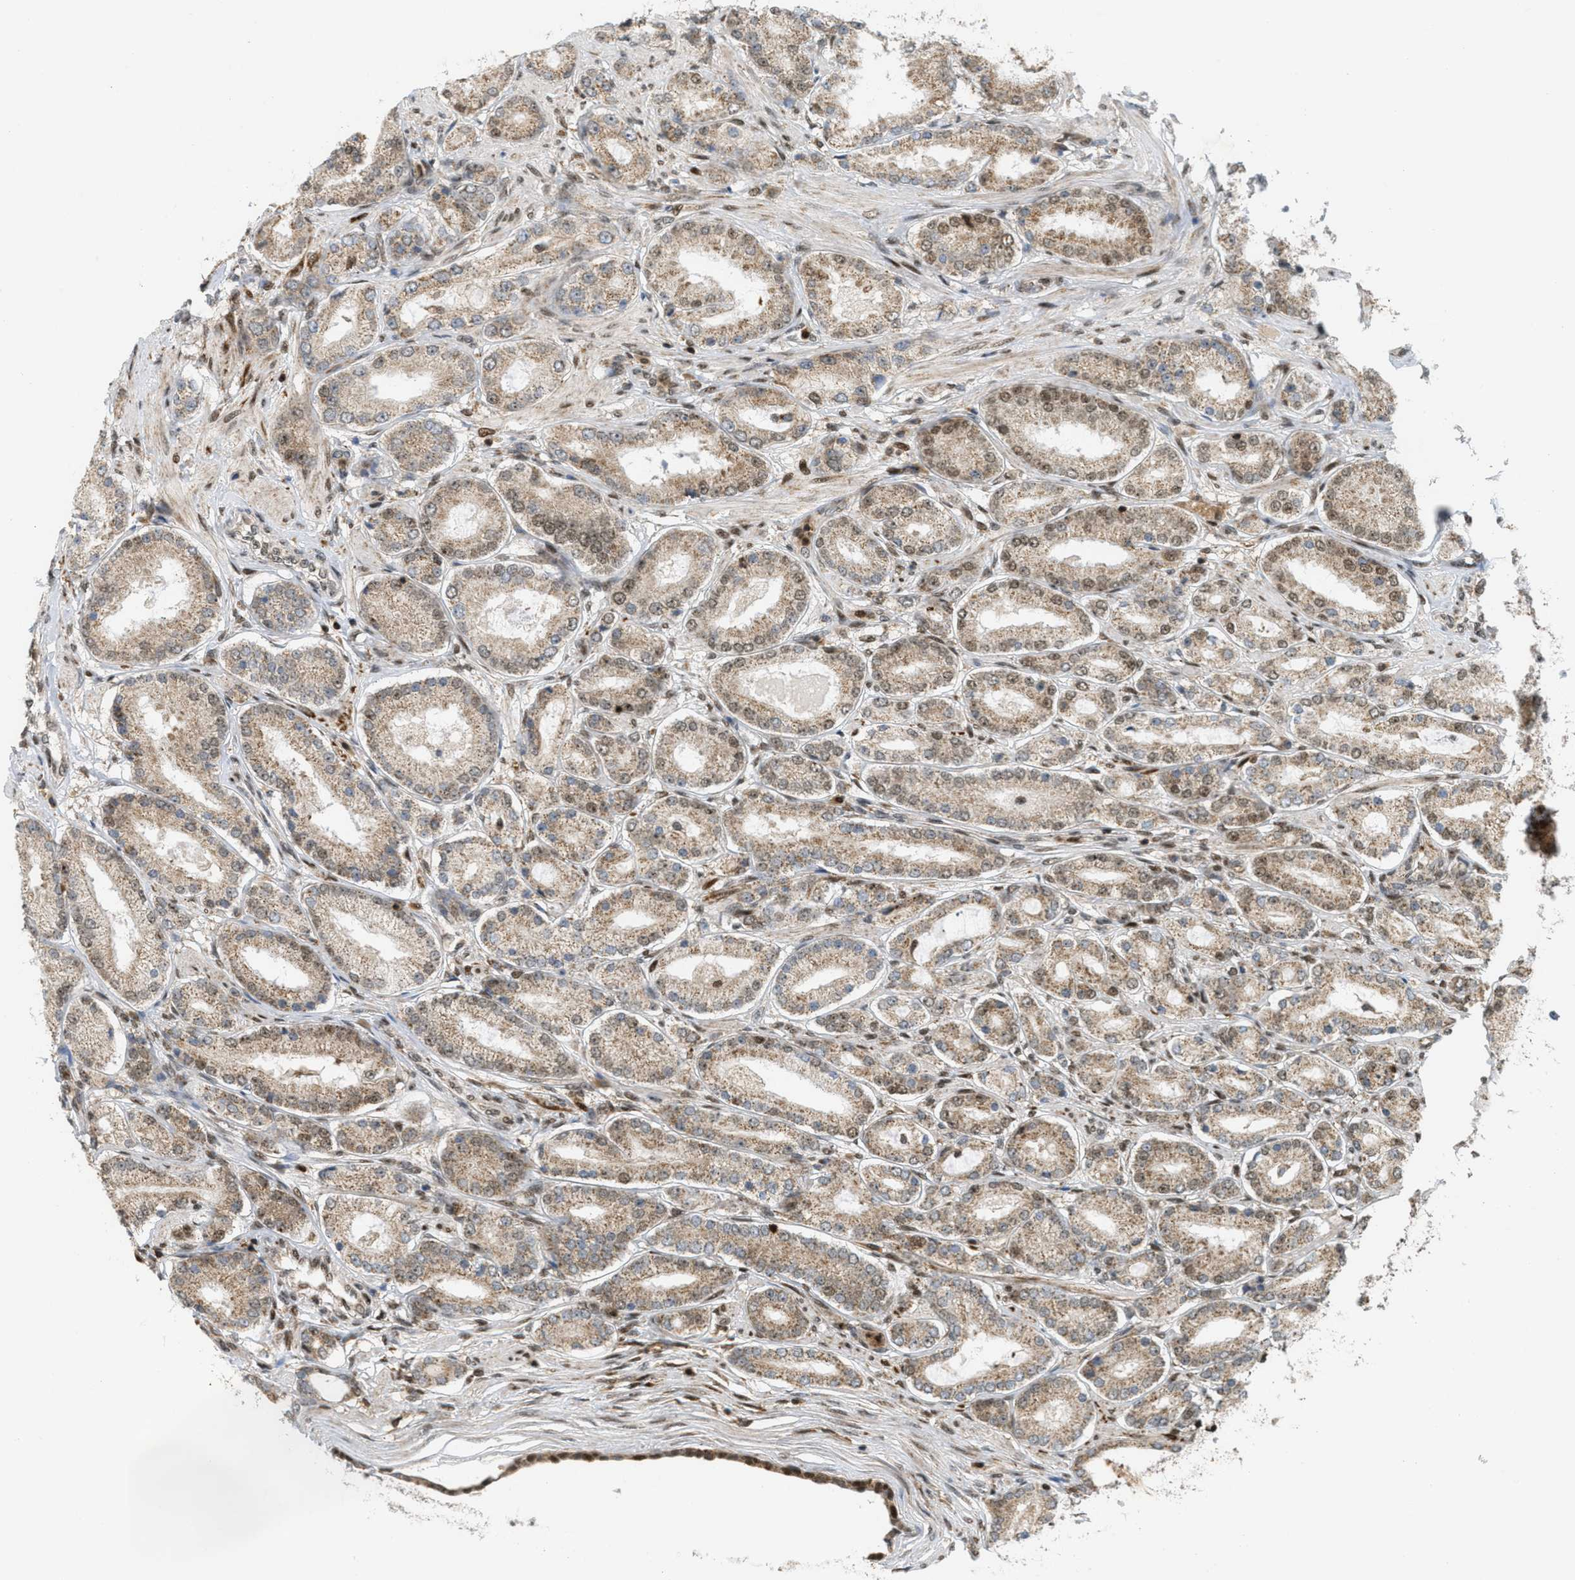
{"staining": {"intensity": "moderate", "quantity": ">75%", "location": "cytoplasmic/membranous,nuclear"}, "tissue": "prostate cancer", "cell_type": "Tumor cells", "image_type": "cancer", "snomed": [{"axis": "morphology", "description": "Adenocarcinoma, Low grade"}, {"axis": "topography", "description": "Prostate"}], "caption": "This micrograph shows prostate cancer stained with IHC to label a protein in brown. The cytoplasmic/membranous and nuclear of tumor cells show moderate positivity for the protein. Nuclei are counter-stained blue.", "gene": "TLK1", "patient": {"sex": "male", "age": 63}}